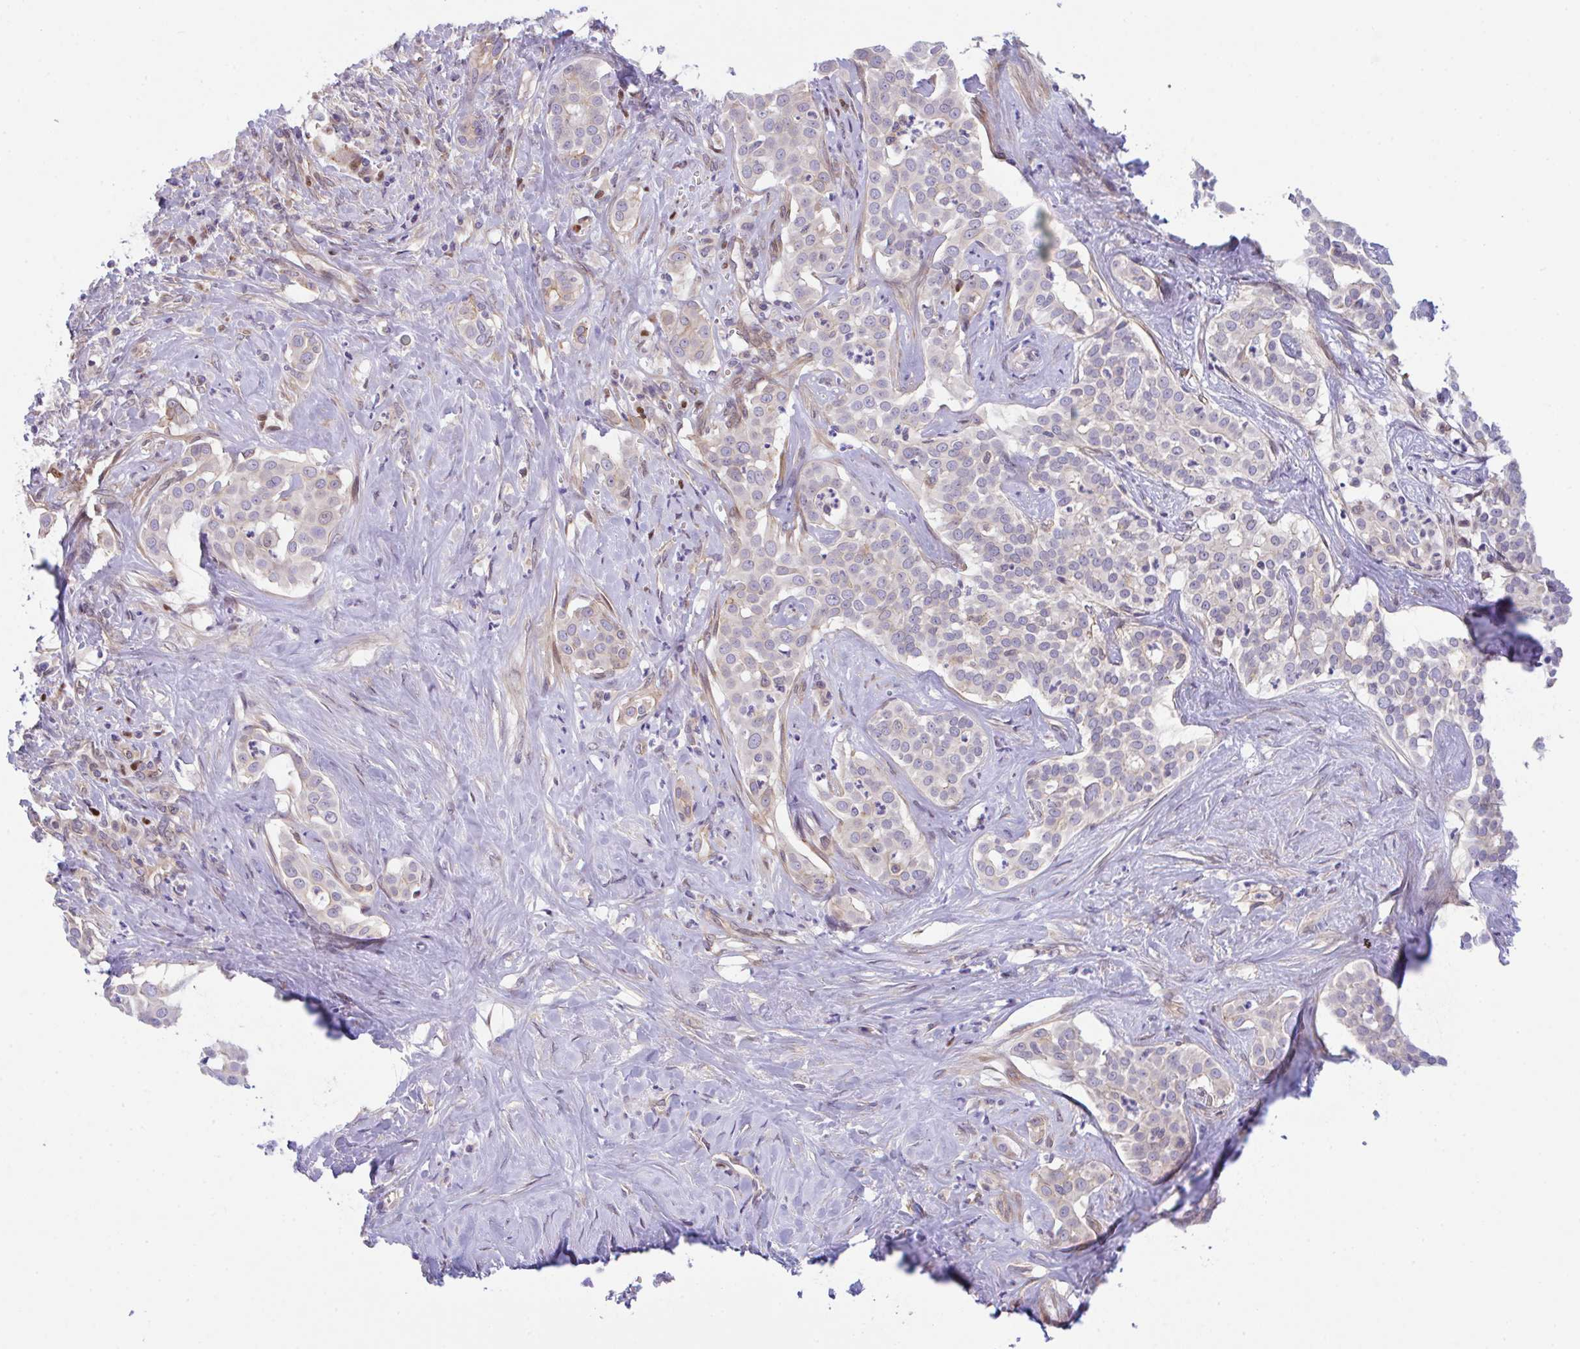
{"staining": {"intensity": "negative", "quantity": "none", "location": "none"}, "tissue": "liver cancer", "cell_type": "Tumor cells", "image_type": "cancer", "snomed": [{"axis": "morphology", "description": "Cholangiocarcinoma"}, {"axis": "topography", "description": "Liver"}], "caption": "A high-resolution histopathology image shows IHC staining of liver cholangiocarcinoma, which demonstrates no significant expression in tumor cells. (DAB (3,3'-diaminobenzidine) immunohistochemistry (IHC) with hematoxylin counter stain).", "gene": "ZBED3", "patient": {"sex": "male", "age": 67}}